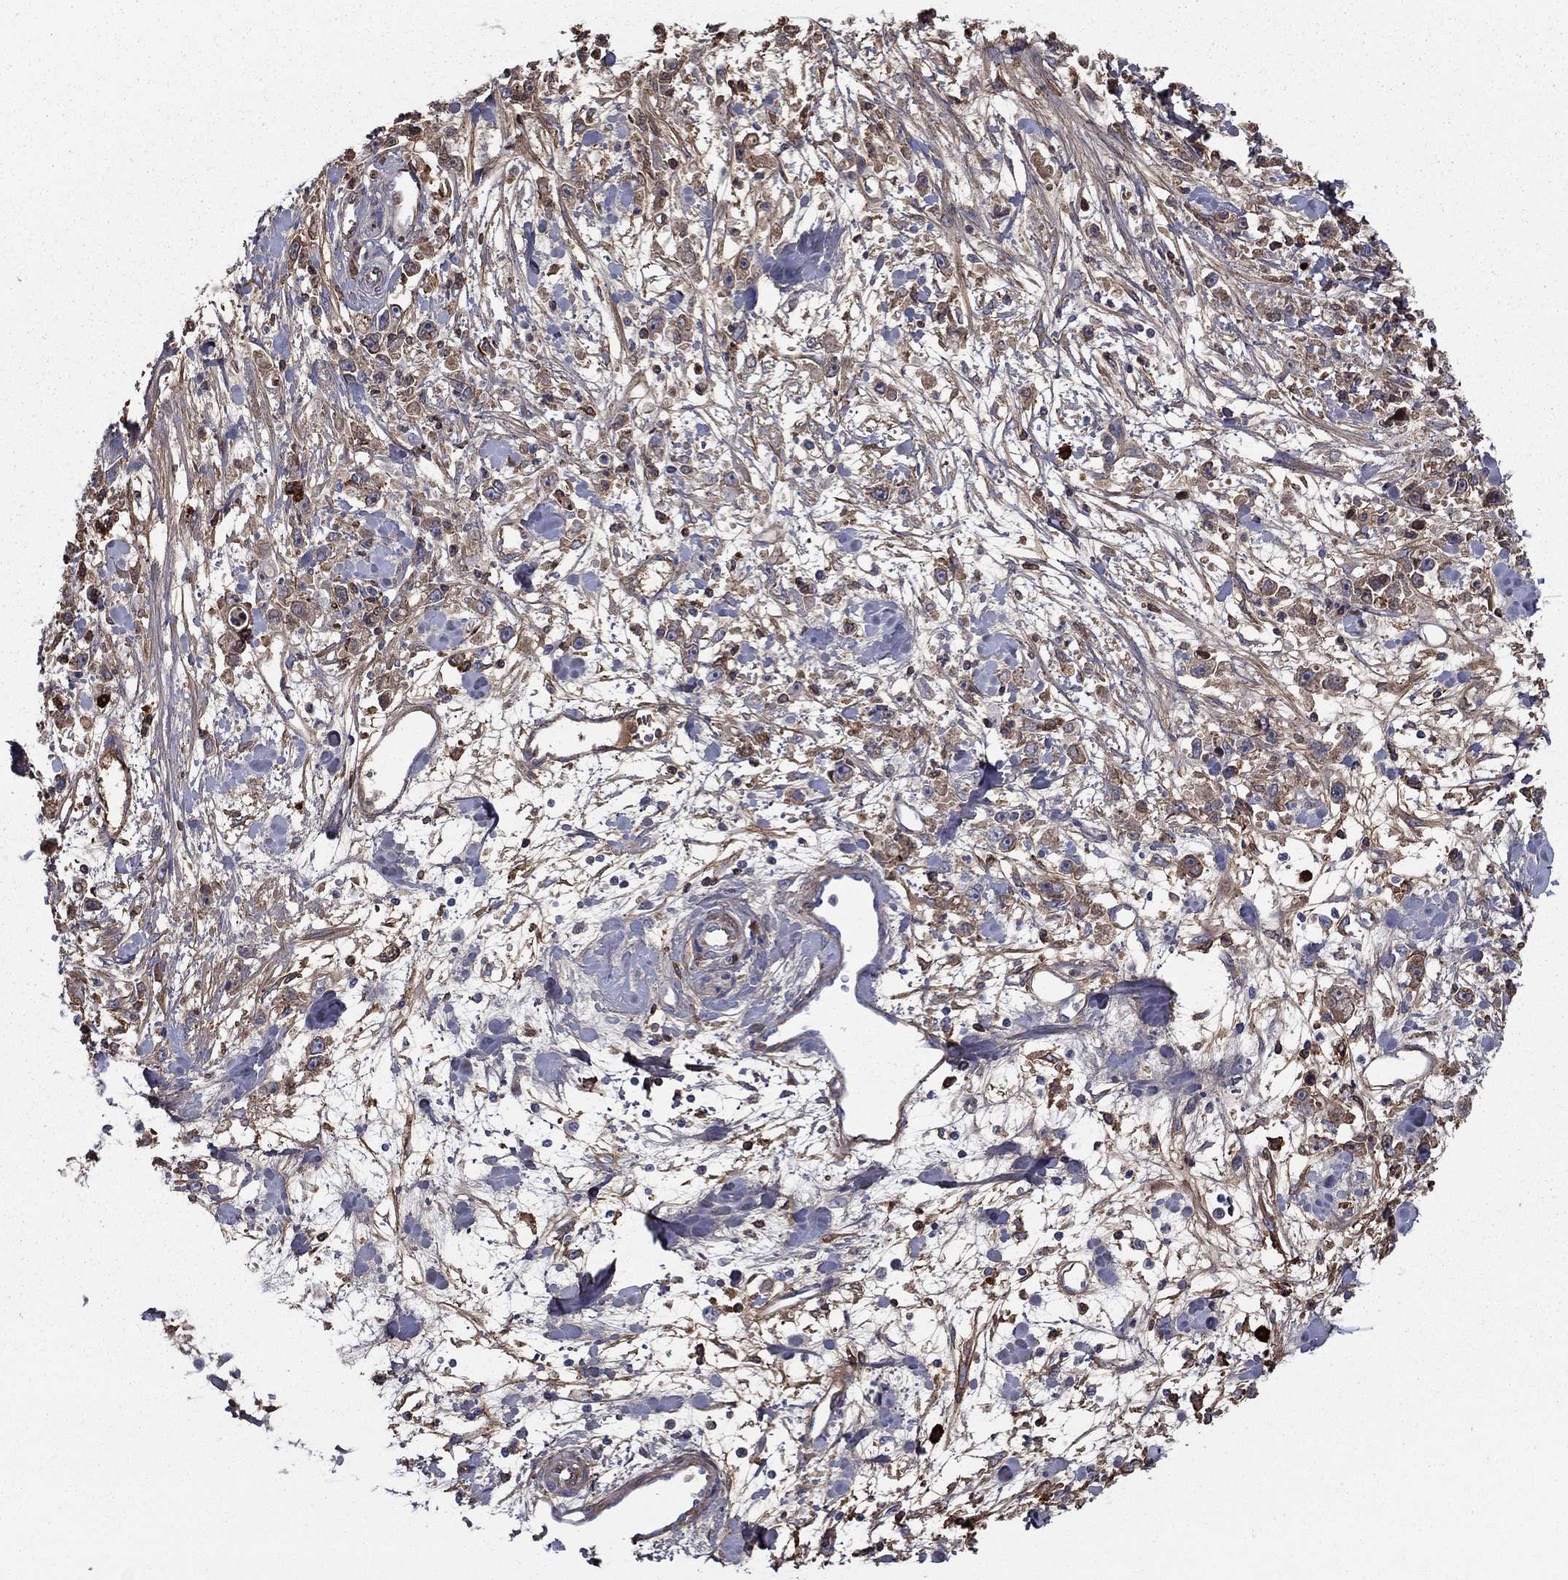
{"staining": {"intensity": "strong", "quantity": "<25%", "location": "cytoplasmic/membranous"}, "tissue": "stomach cancer", "cell_type": "Tumor cells", "image_type": "cancer", "snomed": [{"axis": "morphology", "description": "Adenocarcinoma, NOS"}, {"axis": "topography", "description": "Stomach"}], "caption": "A high-resolution photomicrograph shows immunohistochemistry (IHC) staining of stomach cancer, which exhibits strong cytoplasmic/membranous expression in approximately <25% of tumor cells.", "gene": "HPX", "patient": {"sex": "female", "age": 59}}